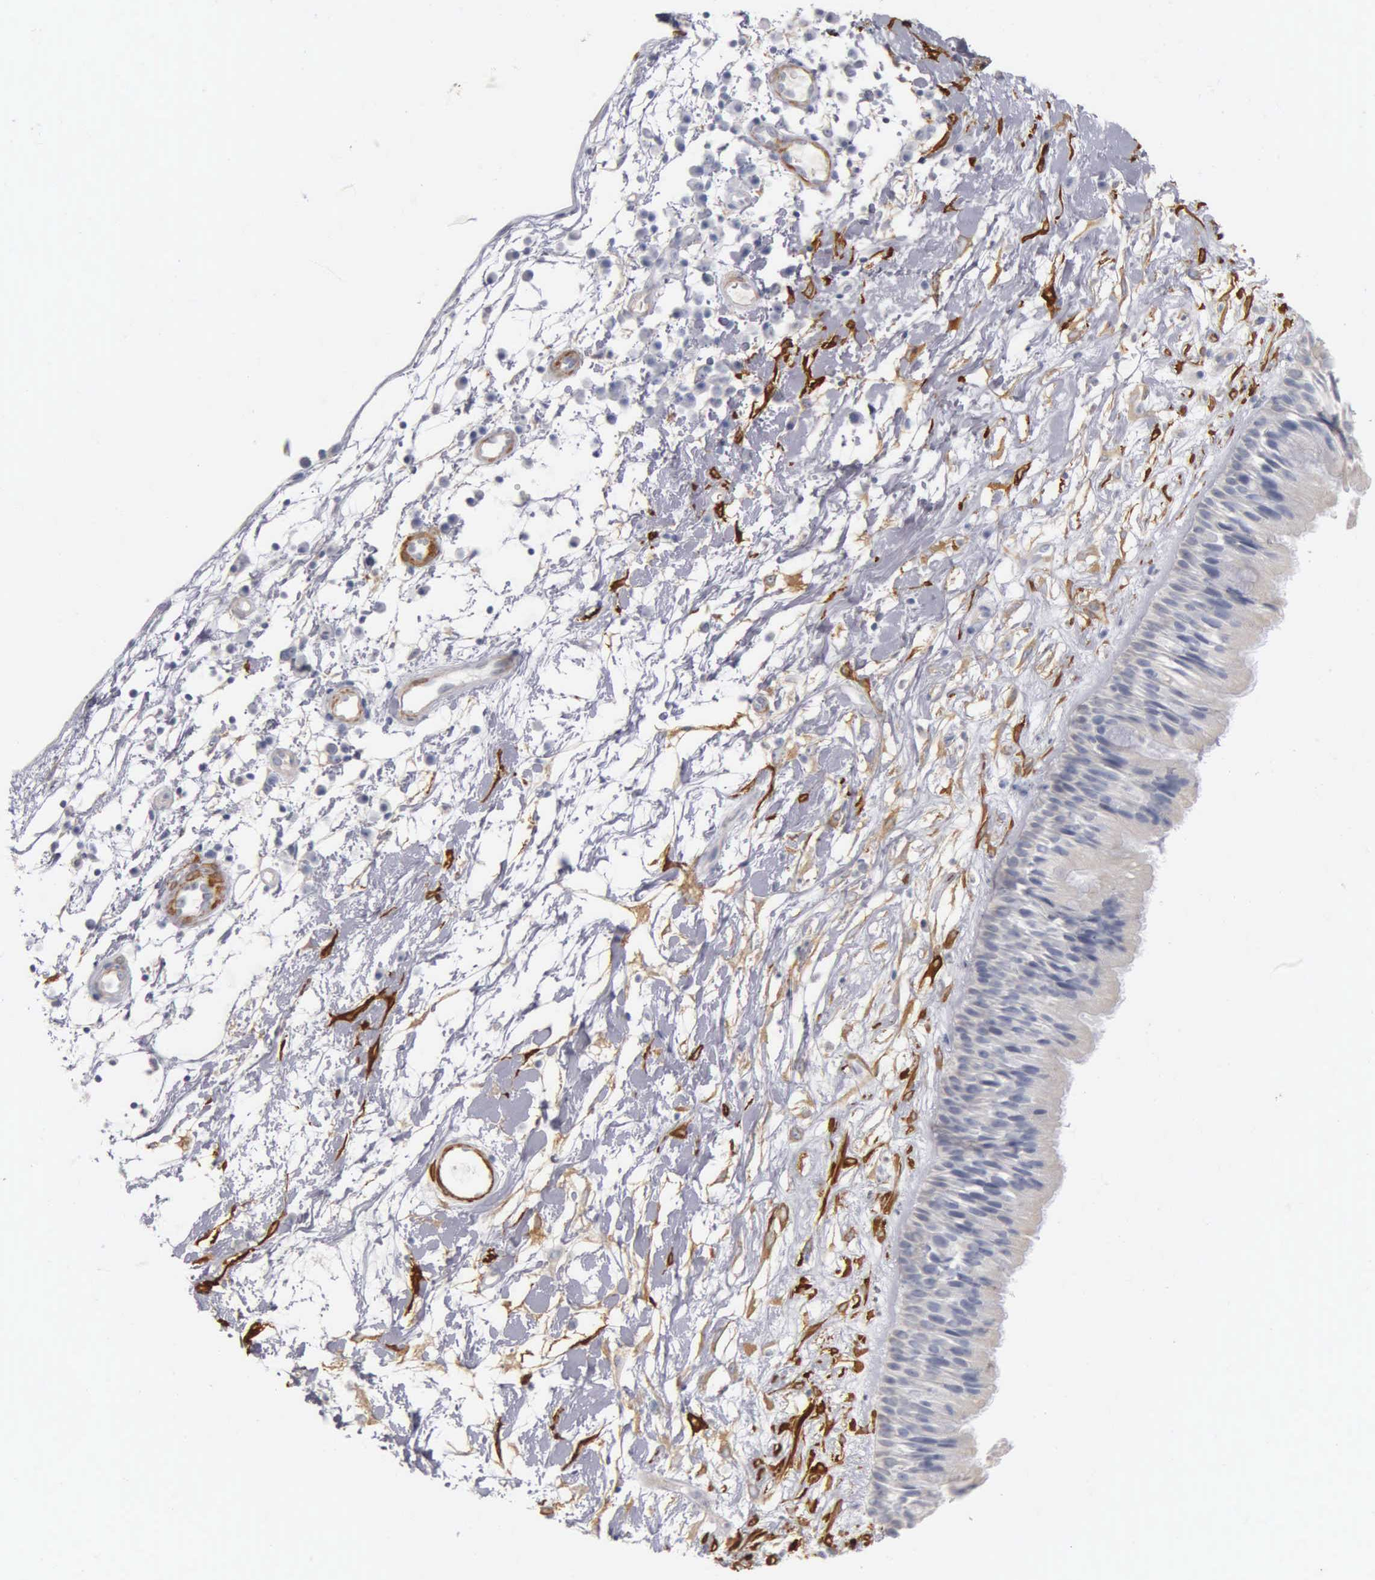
{"staining": {"intensity": "negative", "quantity": "none", "location": "none"}, "tissue": "nasopharynx", "cell_type": "Respiratory epithelial cells", "image_type": "normal", "snomed": [{"axis": "morphology", "description": "Normal tissue, NOS"}, {"axis": "topography", "description": "Nasopharynx"}], "caption": "Immunohistochemistry histopathology image of benign nasopharynx: nasopharynx stained with DAB reveals no significant protein expression in respiratory epithelial cells. (Stains: DAB (3,3'-diaminobenzidine) IHC with hematoxylin counter stain, Microscopy: brightfield microscopy at high magnification).", "gene": "CNN1", "patient": {"sex": "male", "age": 13}}